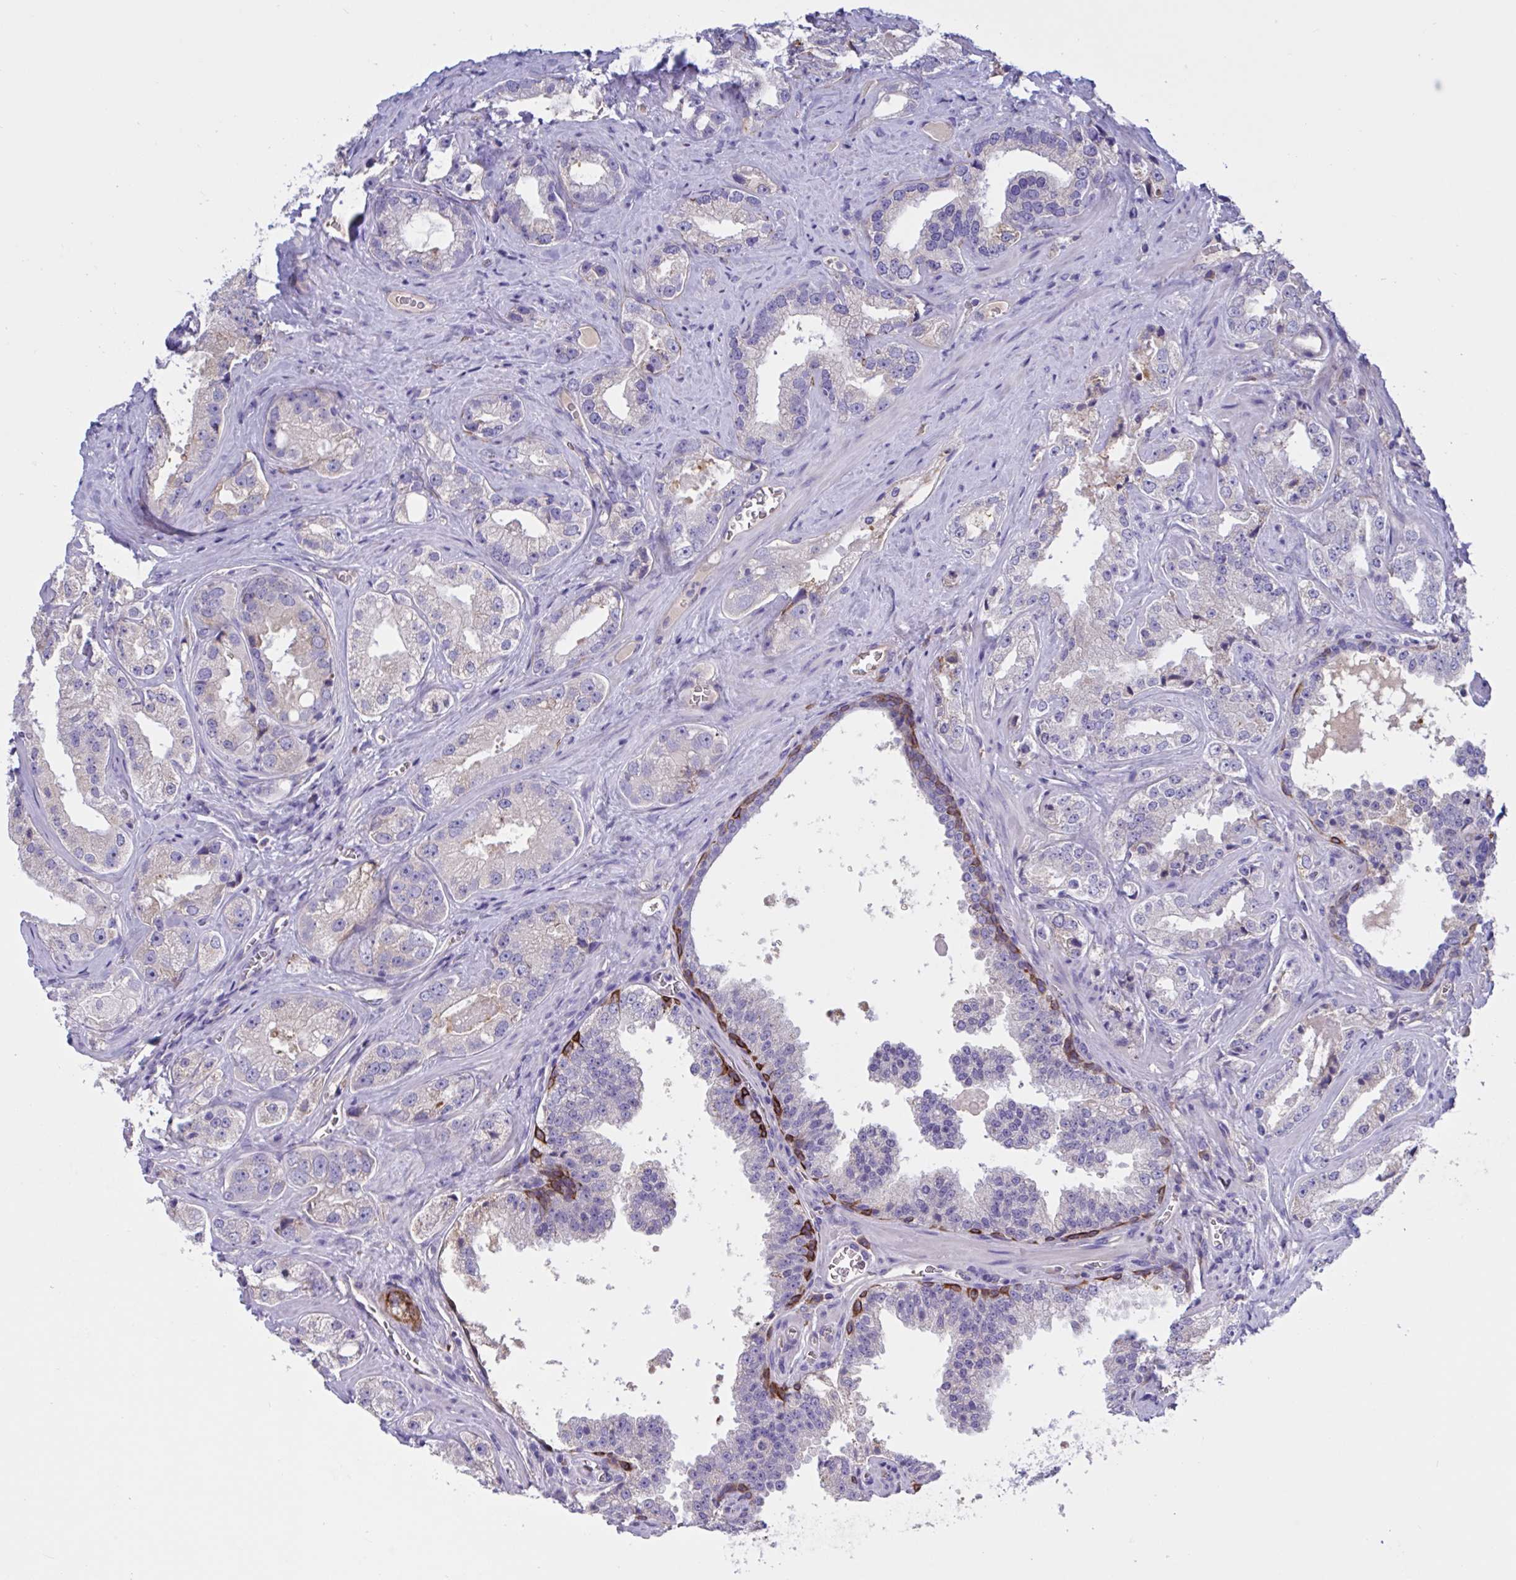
{"staining": {"intensity": "negative", "quantity": "none", "location": "none"}, "tissue": "prostate cancer", "cell_type": "Tumor cells", "image_type": "cancer", "snomed": [{"axis": "morphology", "description": "Adenocarcinoma, High grade"}, {"axis": "topography", "description": "Prostate"}], "caption": "IHC histopathology image of prostate high-grade adenocarcinoma stained for a protein (brown), which reveals no staining in tumor cells.", "gene": "SLC66A1", "patient": {"sex": "male", "age": 67}}